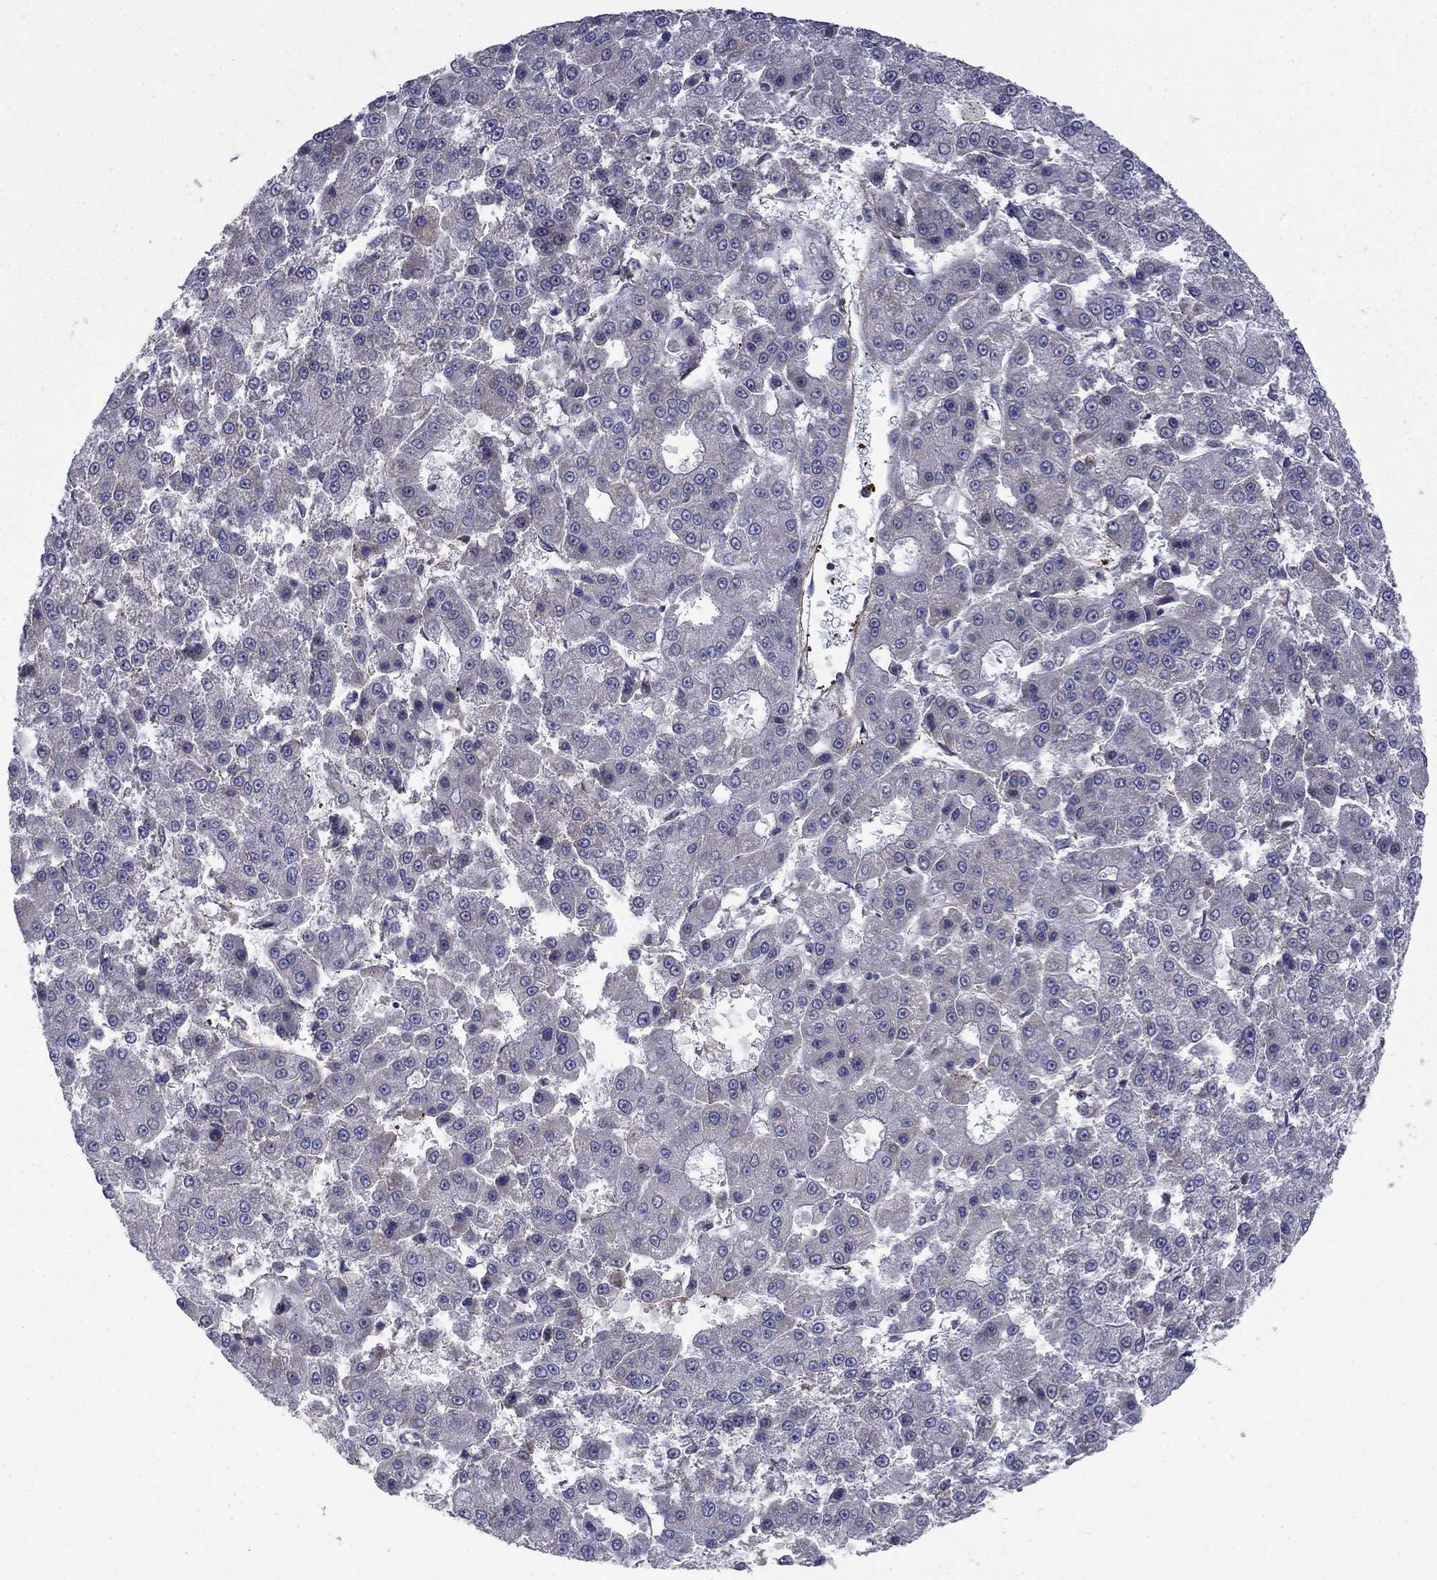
{"staining": {"intensity": "negative", "quantity": "none", "location": "none"}, "tissue": "liver cancer", "cell_type": "Tumor cells", "image_type": "cancer", "snomed": [{"axis": "morphology", "description": "Carcinoma, Hepatocellular, NOS"}, {"axis": "topography", "description": "Liver"}], "caption": "A histopathology image of human liver cancer is negative for staining in tumor cells.", "gene": "DOP1B", "patient": {"sex": "male", "age": 70}}